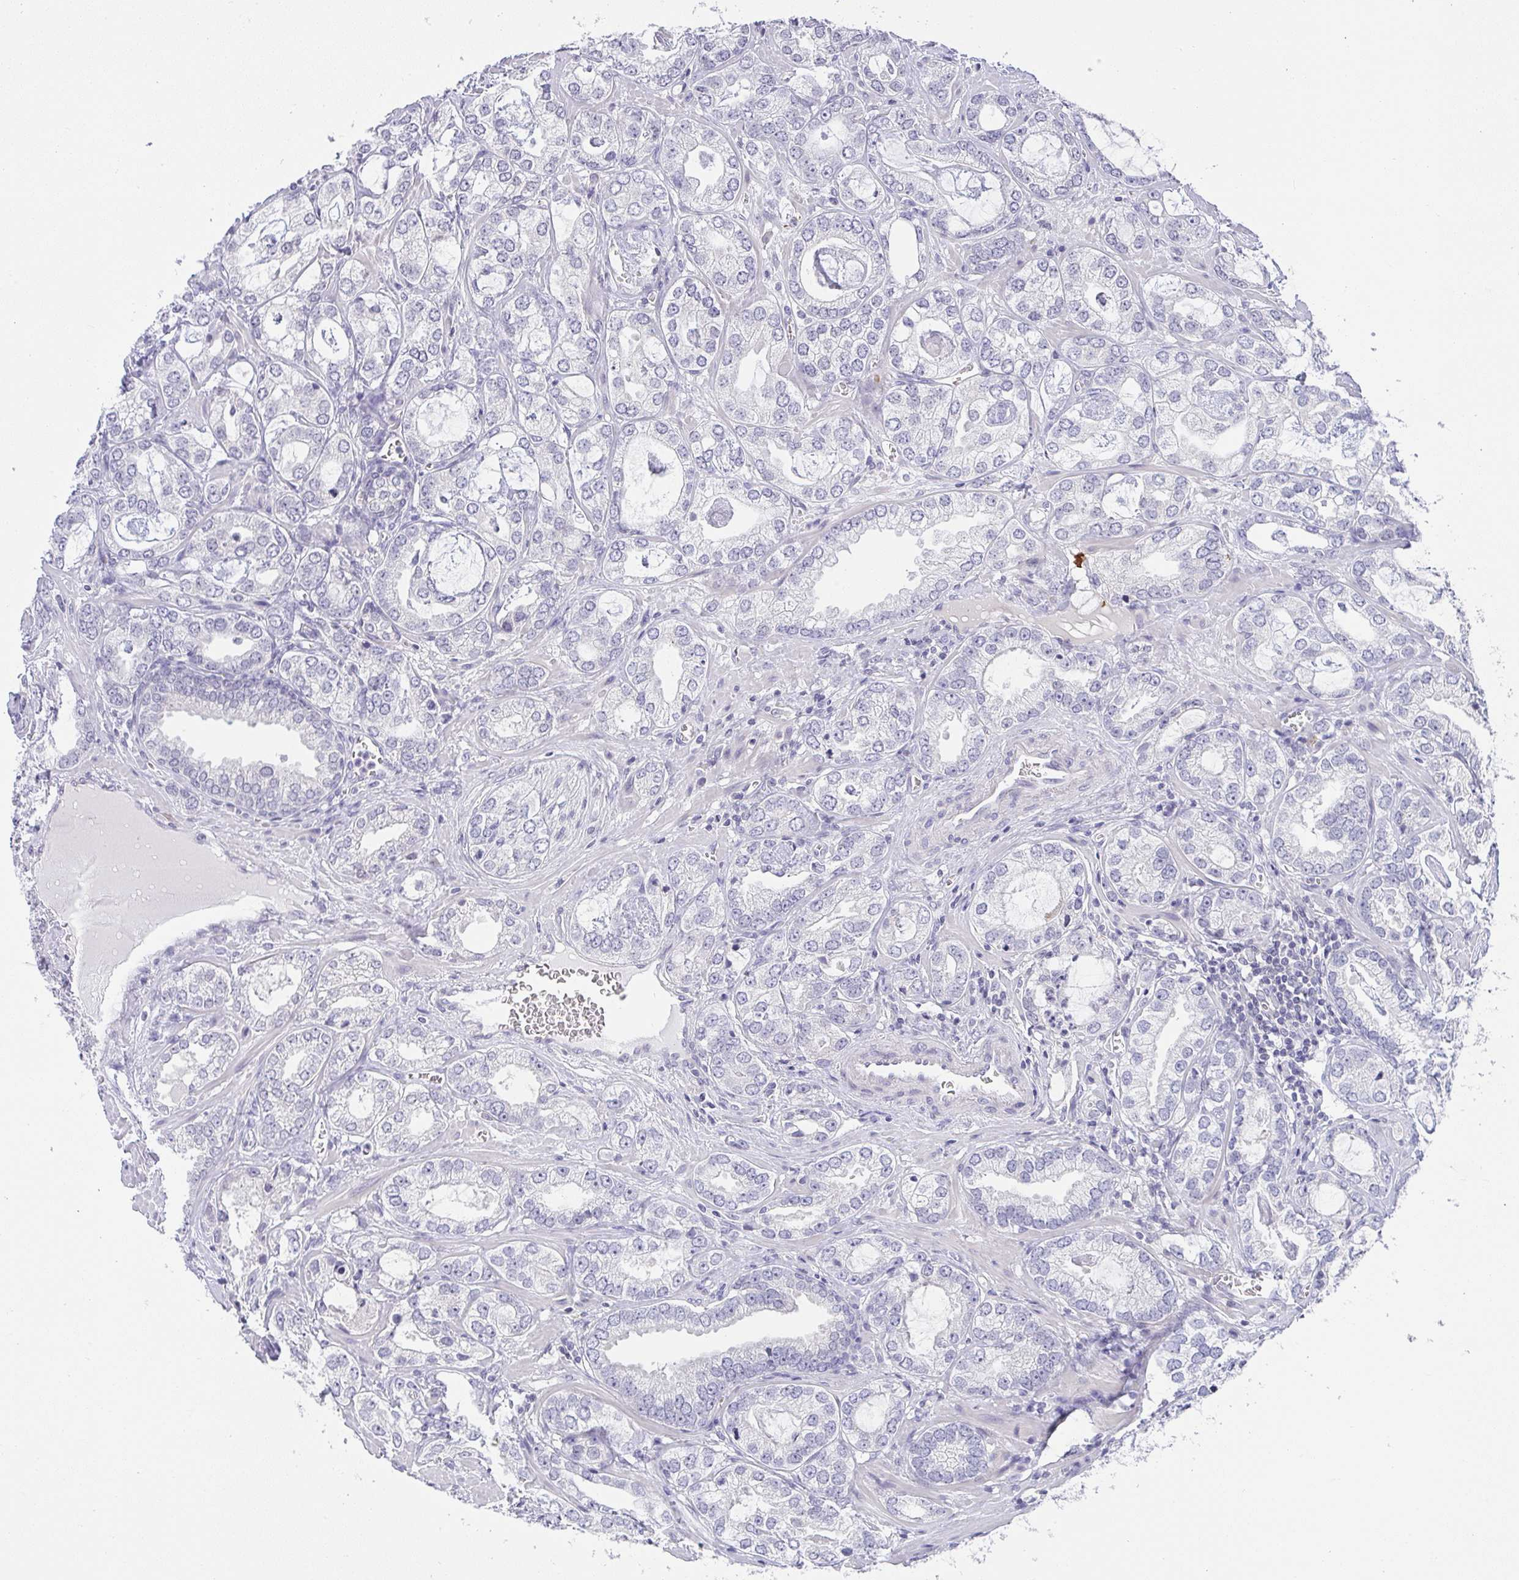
{"staining": {"intensity": "negative", "quantity": "none", "location": "none"}, "tissue": "prostate cancer", "cell_type": "Tumor cells", "image_type": "cancer", "snomed": [{"axis": "morphology", "description": "Adenocarcinoma, Medium grade"}, {"axis": "topography", "description": "Prostate"}], "caption": "Prostate adenocarcinoma (medium-grade) was stained to show a protein in brown. There is no significant positivity in tumor cells.", "gene": "CACNA1S", "patient": {"sex": "male", "age": 57}}